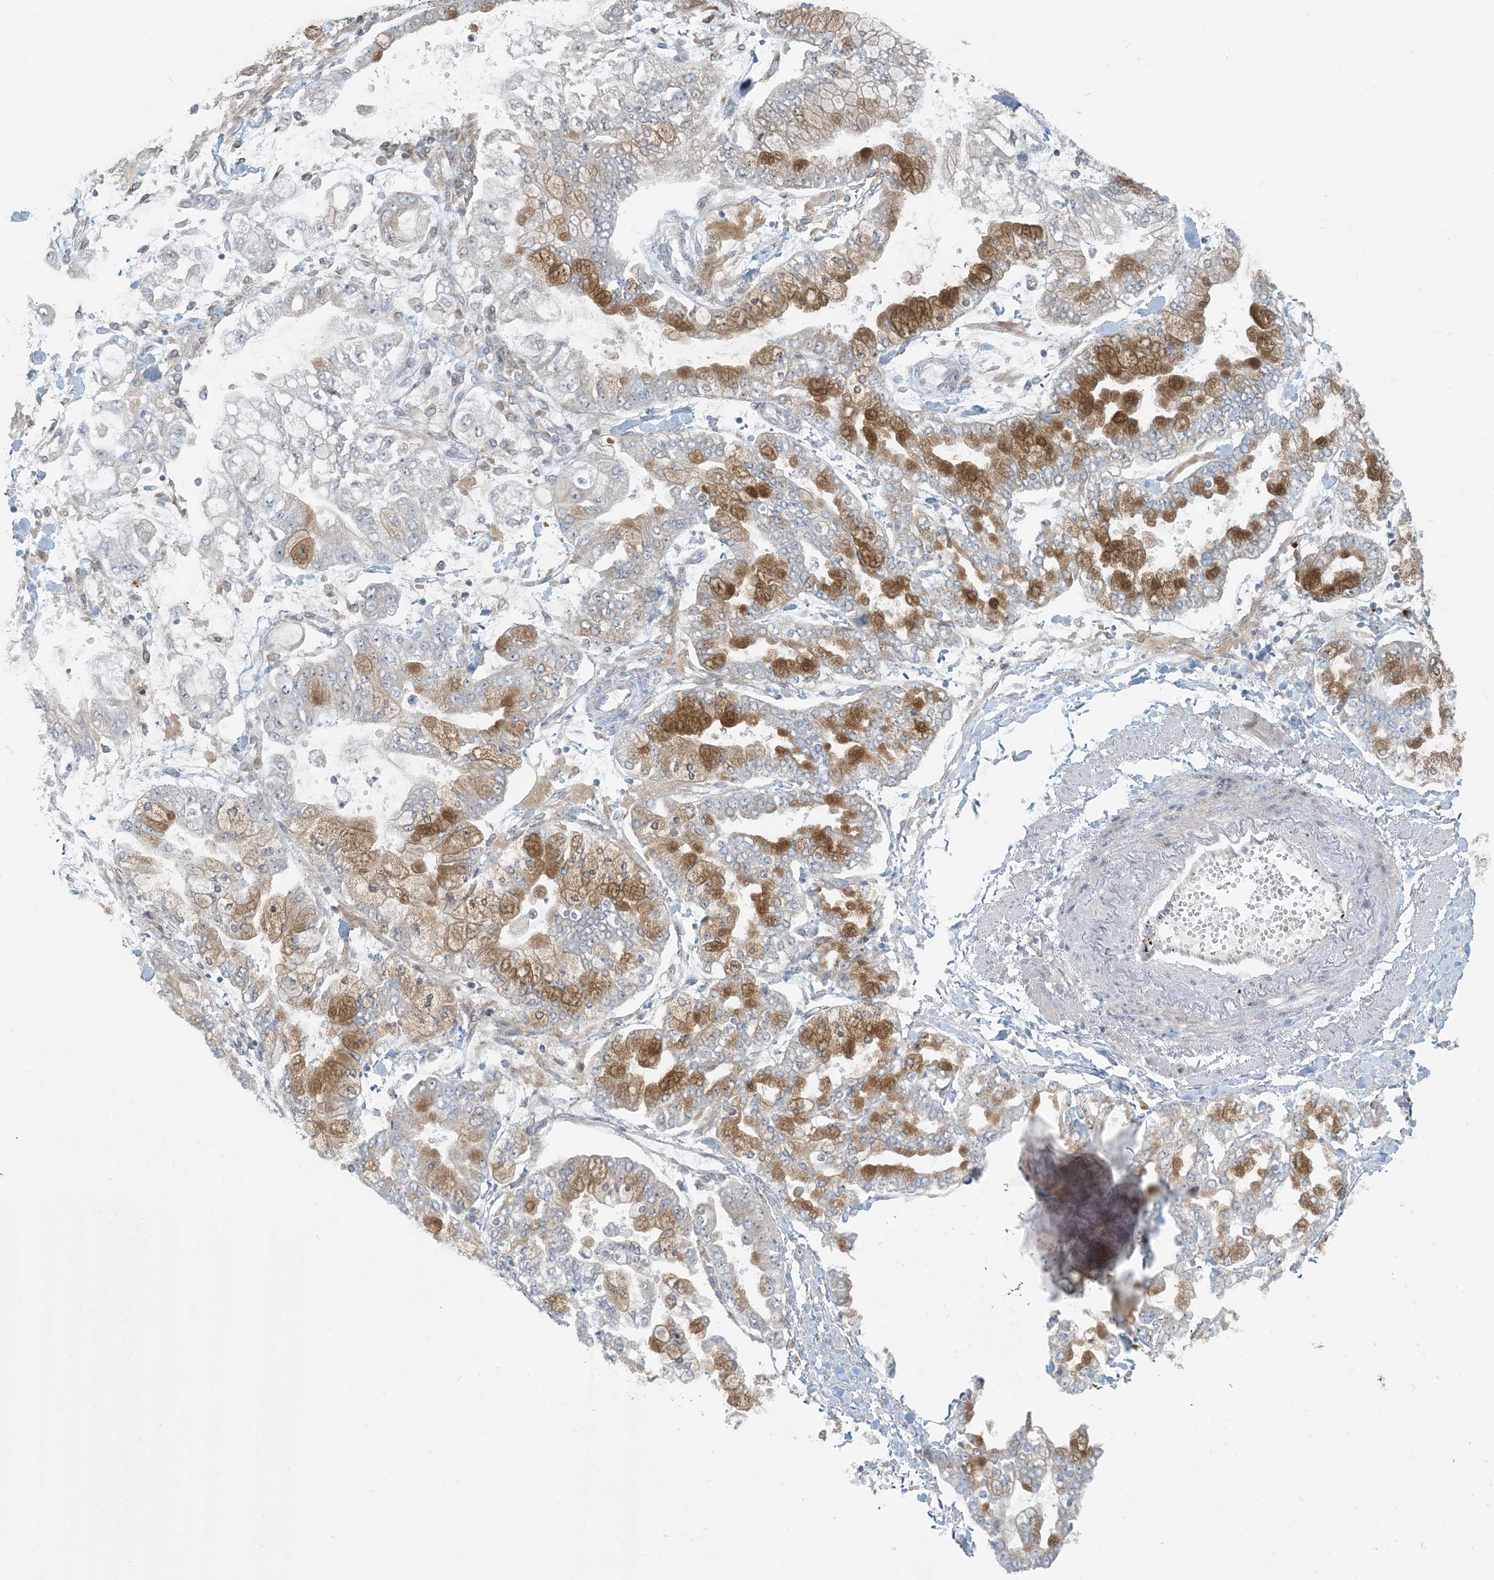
{"staining": {"intensity": "strong", "quantity": "25%-75%", "location": "cytoplasmic/membranous"}, "tissue": "stomach cancer", "cell_type": "Tumor cells", "image_type": "cancer", "snomed": [{"axis": "morphology", "description": "Normal tissue, NOS"}, {"axis": "morphology", "description": "Adenocarcinoma, NOS"}, {"axis": "topography", "description": "Stomach, upper"}, {"axis": "topography", "description": "Stomach"}], "caption": "Adenocarcinoma (stomach) tissue demonstrates strong cytoplasmic/membranous staining in about 25%-75% of tumor cells", "gene": "HACL1", "patient": {"sex": "male", "age": 76}}